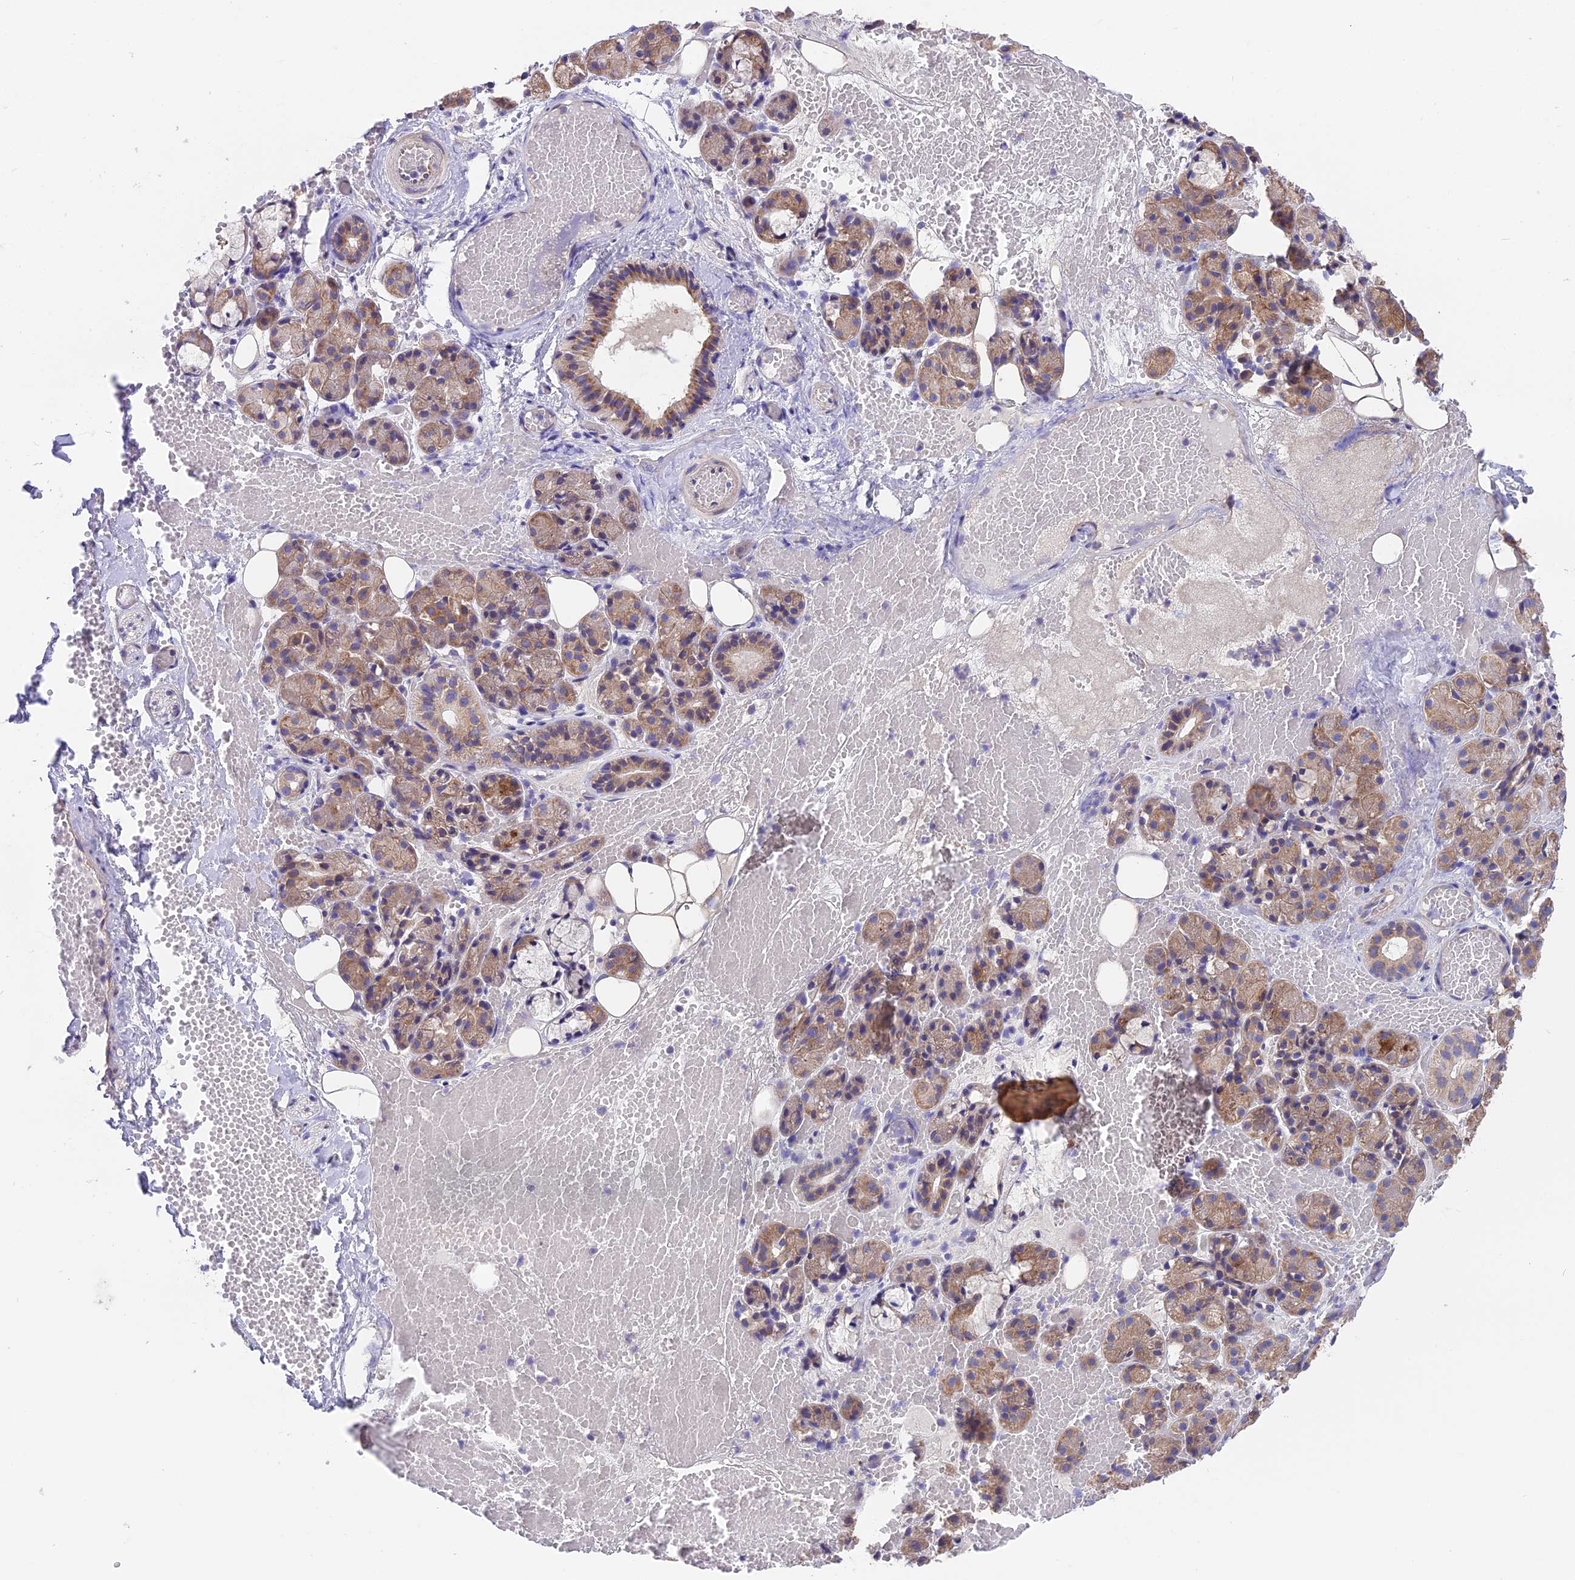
{"staining": {"intensity": "moderate", "quantity": "25%-75%", "location": "cytoplasmic/membranous"}, "tissue": "salivary gland", "cell_type": "Glandular cells", "image_type": "normal", "snomed": [{"axis": "morphology", "description": "Normal tissue, NOS"}, {"axis": "topography", "description": "Salivary gland"}], "caption": "Immunohistochemical staining of unremarkable salivary gland displays moderate cytoplasmic/membranous protein positivity in approximately 25%-75% of glandular cells. The staining was performed using DAB to visualize the protein expression in brown, while the nuclei were stained in blue with hematoxylin (Magnification: 20x).", "gene": "BLOC1S4", "patient": {"sex": "male", "age": 63}}